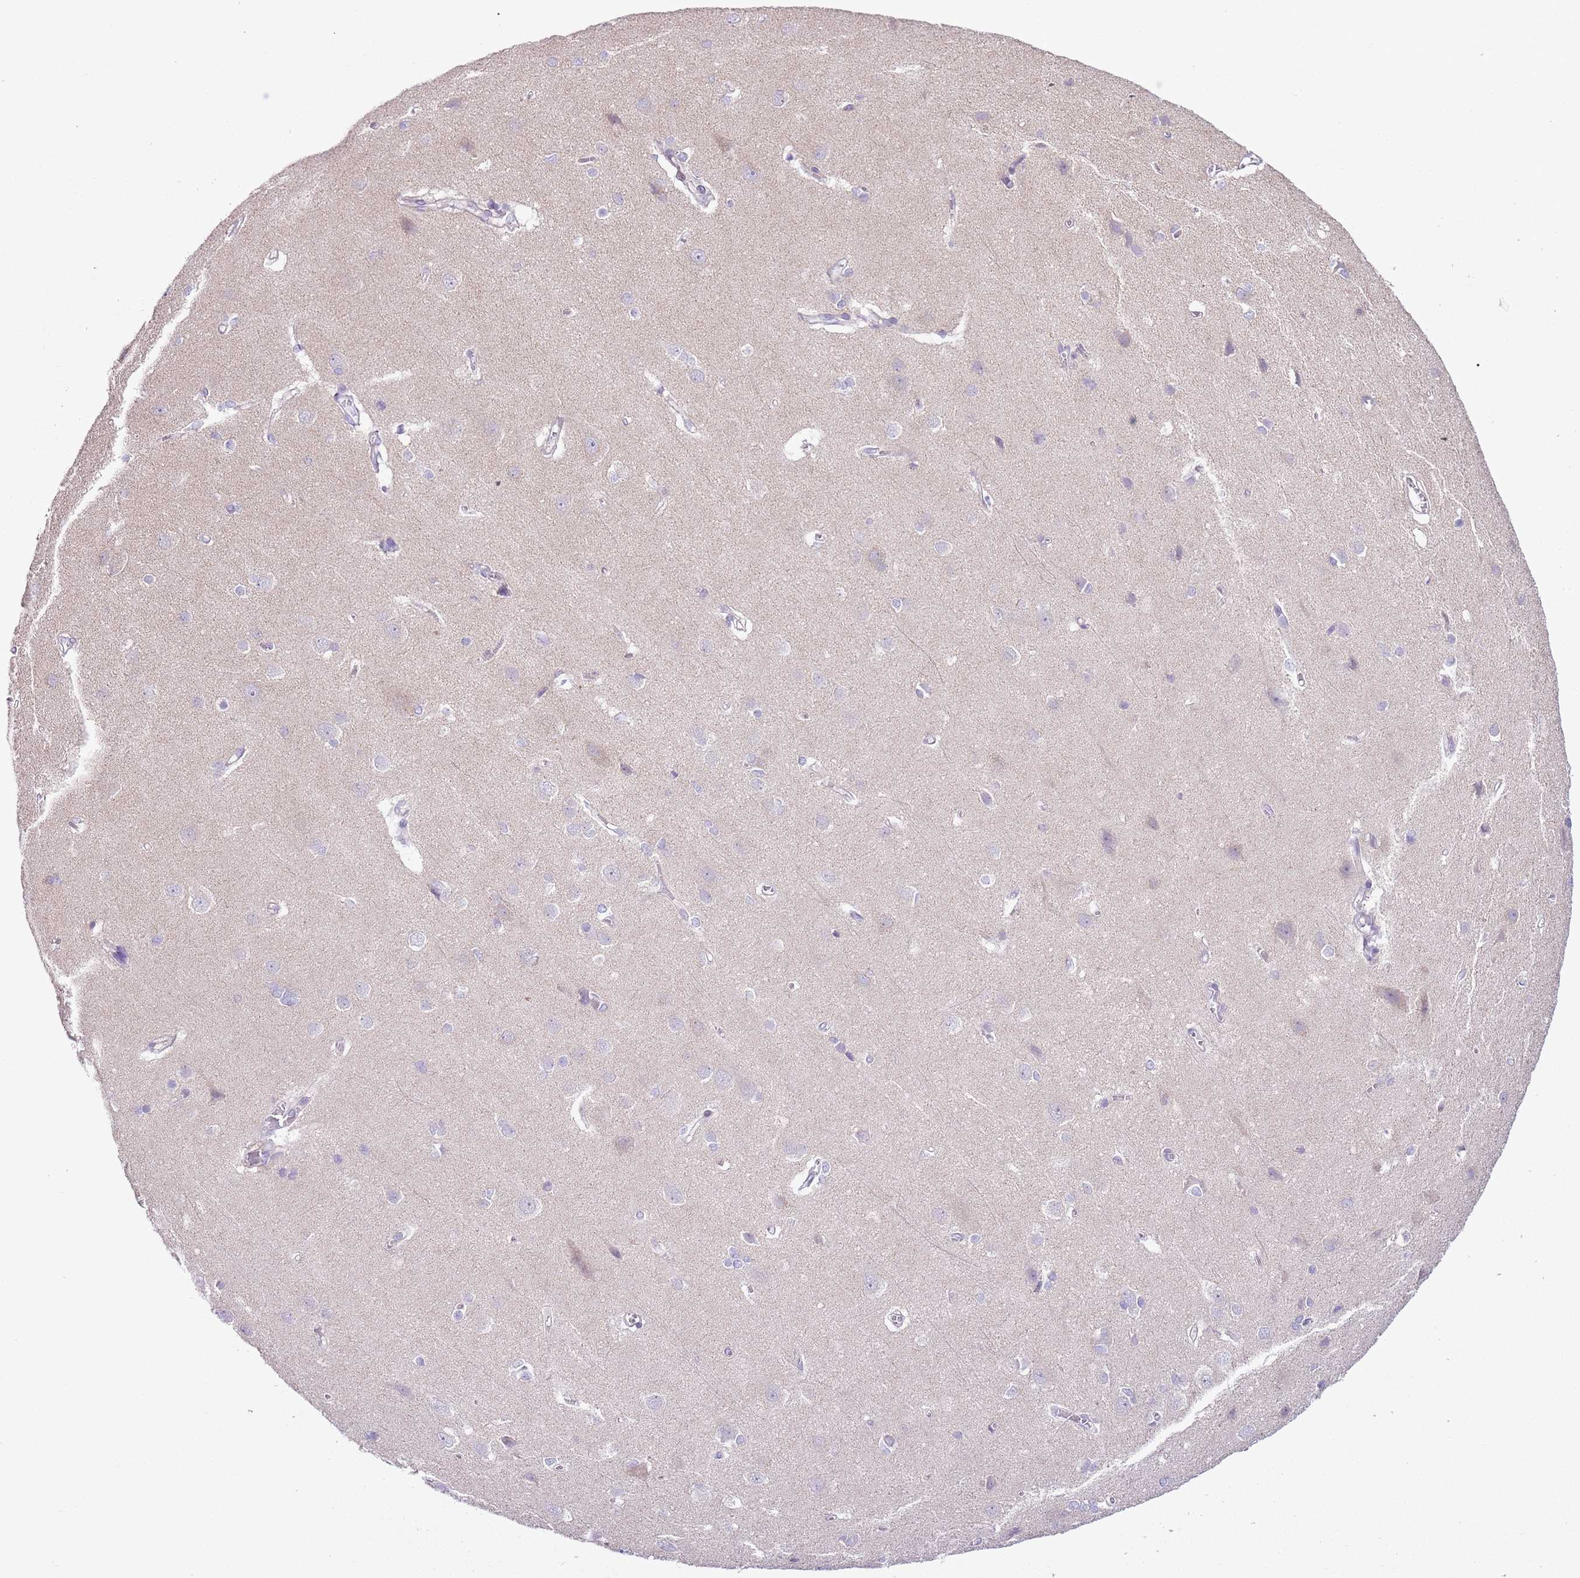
{"staining": {"intensity": "negative", "quantity": "none", "location": "none"}, "tissue": "cerebral cortex", "cell_type": "Endothelial cells", "image_type": "normal", "snomed": [{"axis": "morphology", "description": "Normal tissue, NOS"}, {"axis": "topography", "description": "Cerebral cortex"}], "caption": "Normal cerebral cortex was stained to show a protein in brown. There is no significant positivity in endothelial cells. (DAB (3,3'-diaminobenzidine) immunohistochemistry visualized using brightfield microscopy, high magnification).", "gene": "ZNF697", "patient": {"sex": "male", "age": 37}}